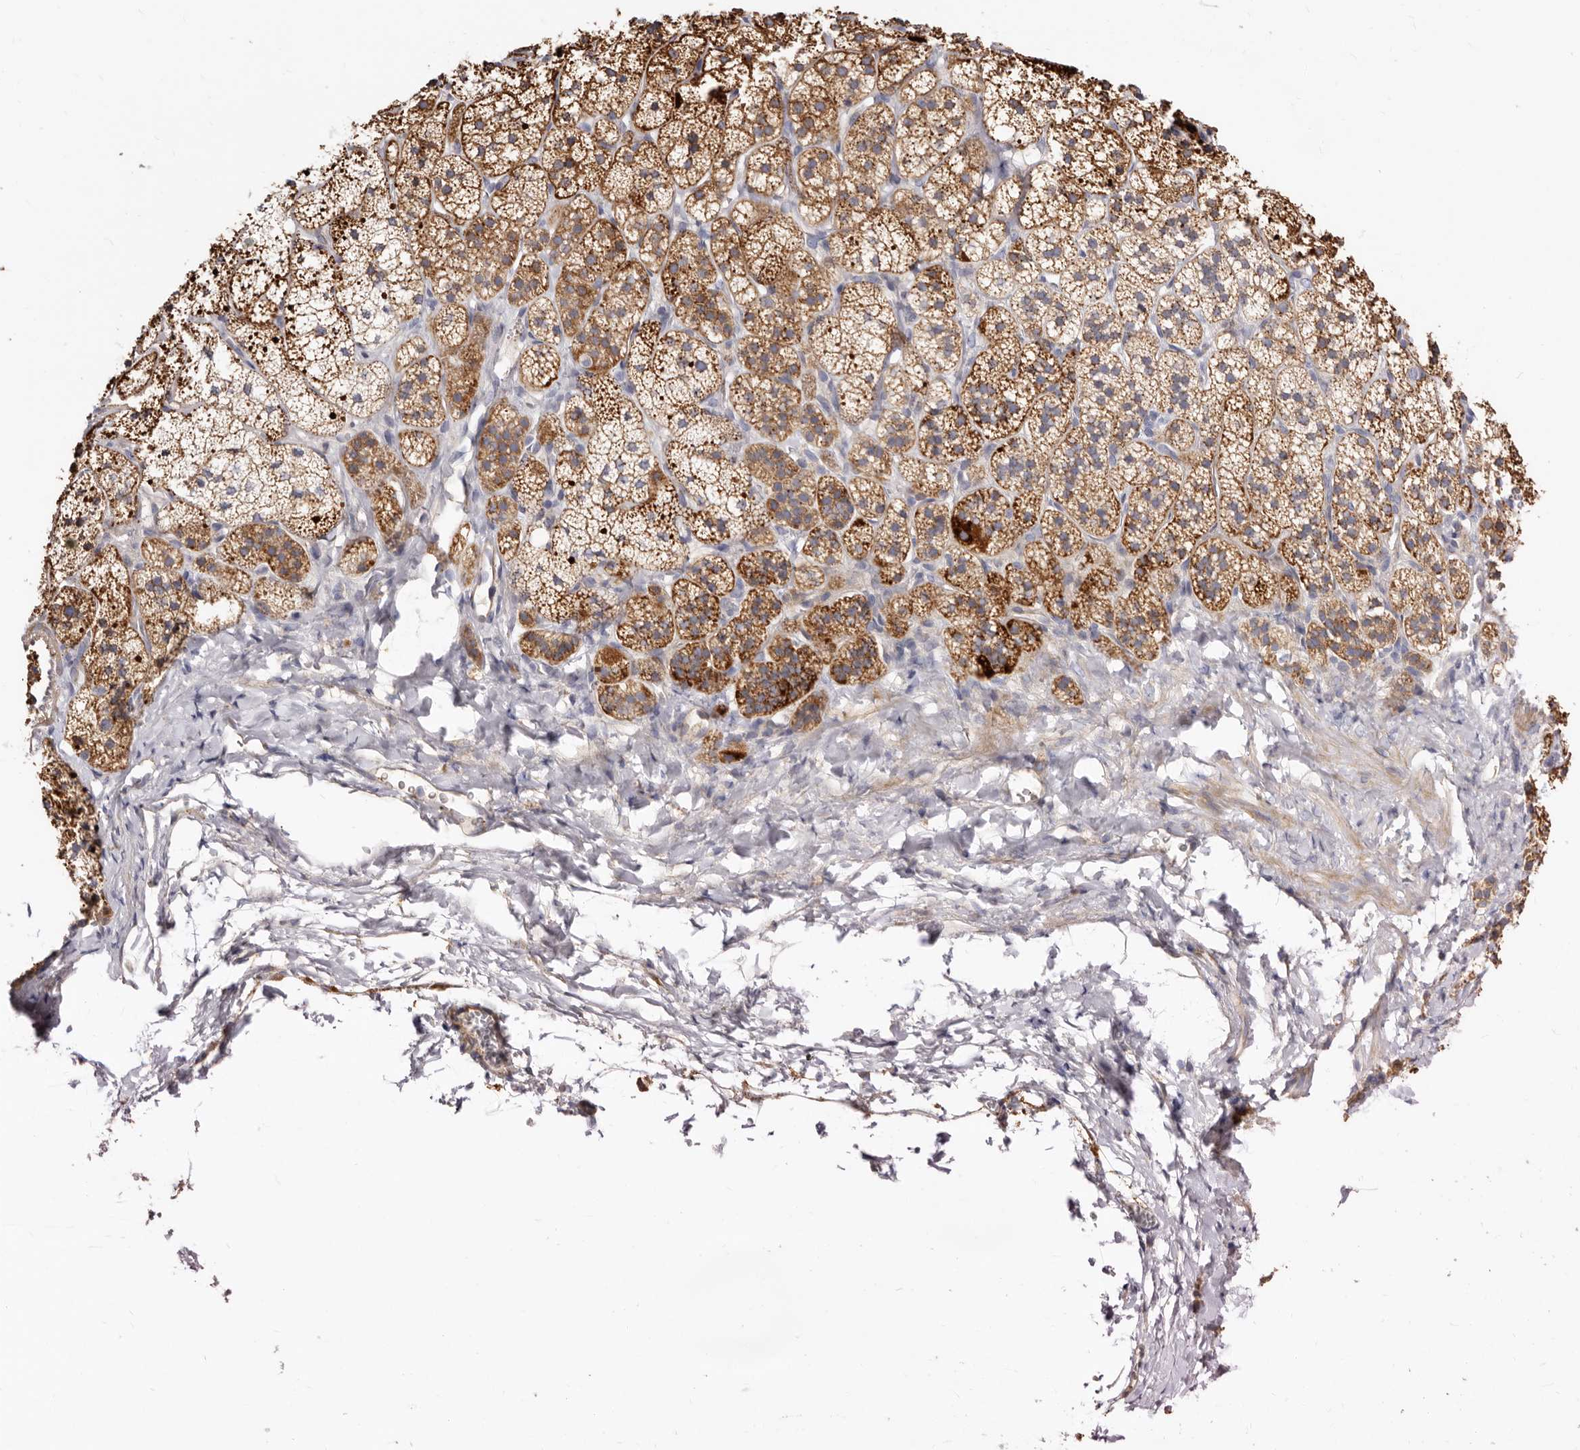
{"staining": {"intensity": "moderate", "quantity": ">75%", "location": "cytoplasmic/membranous"}, "tissue": "adrenal gland", "cell_type": "Glandular cells", "image_type": "normal", "snomed": [{"axis": "morphology", "description": "Normal tissue, NOS"}, {"axis": "topography", "description": "Adrenal gland"}], "caption": "Brown immunohistochemical staining in benign human adrenal gland displays moderate cytoplasmic/membranous expression in about >75% of glandular cells.", "gene": "BAIAP2L1", "patient": {"sex": "female", "age": 44}}